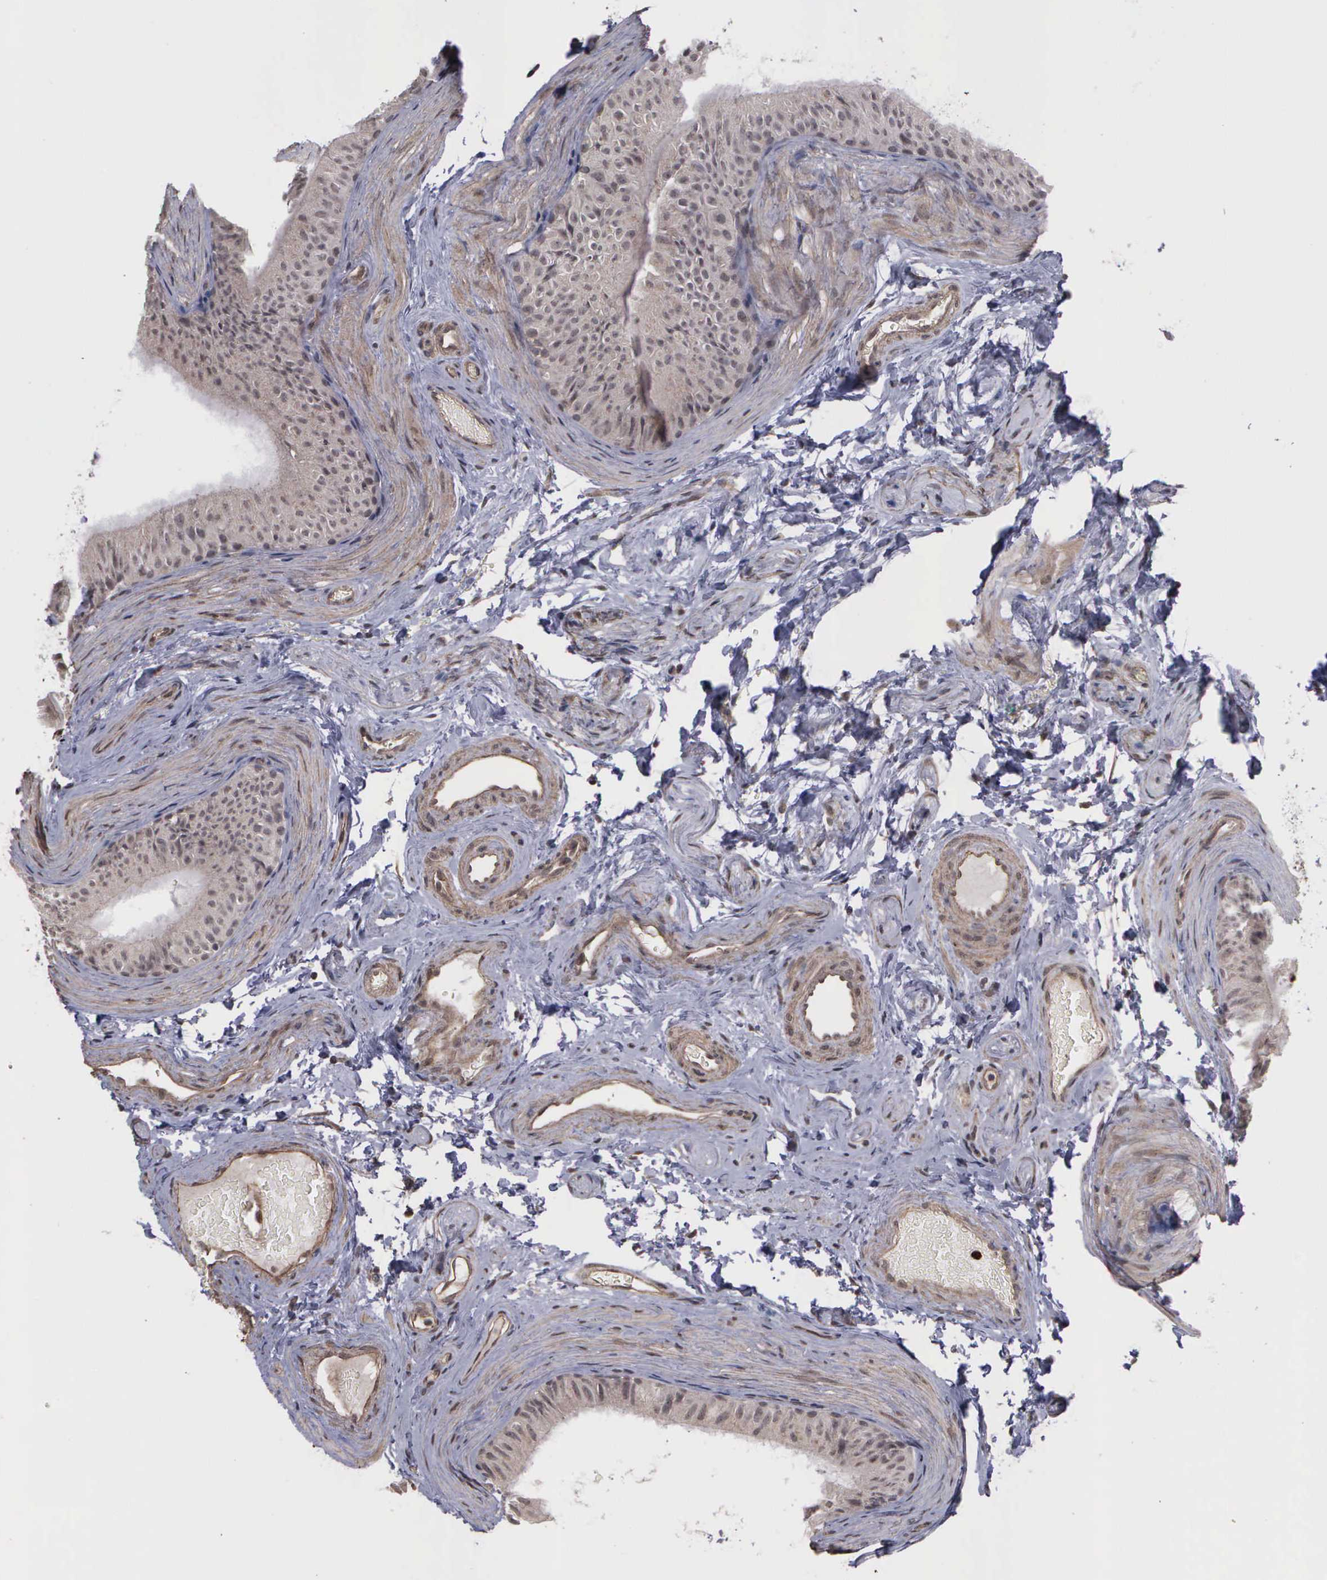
{"staining": {"intensity": "negative", "quantity": "none", "location": "none"}, "tissue": "epididymis", "cell_type": "Glandular cells", "image_type": "normal", "snomed": [{"axis": "morphology", "description": "Normal tissue, NOS"}, {"axis": "topography", "description": "Testis"}, {"axis": "topography", "description": "Epididymis"}], "caption": "This is a histopathology image of immunohistochemistry (IHC) staining of normal epididymis, which shows no expression in glandular cells.", "gene": "MMP9", "patient": {"sex": "male", "age": 36}}